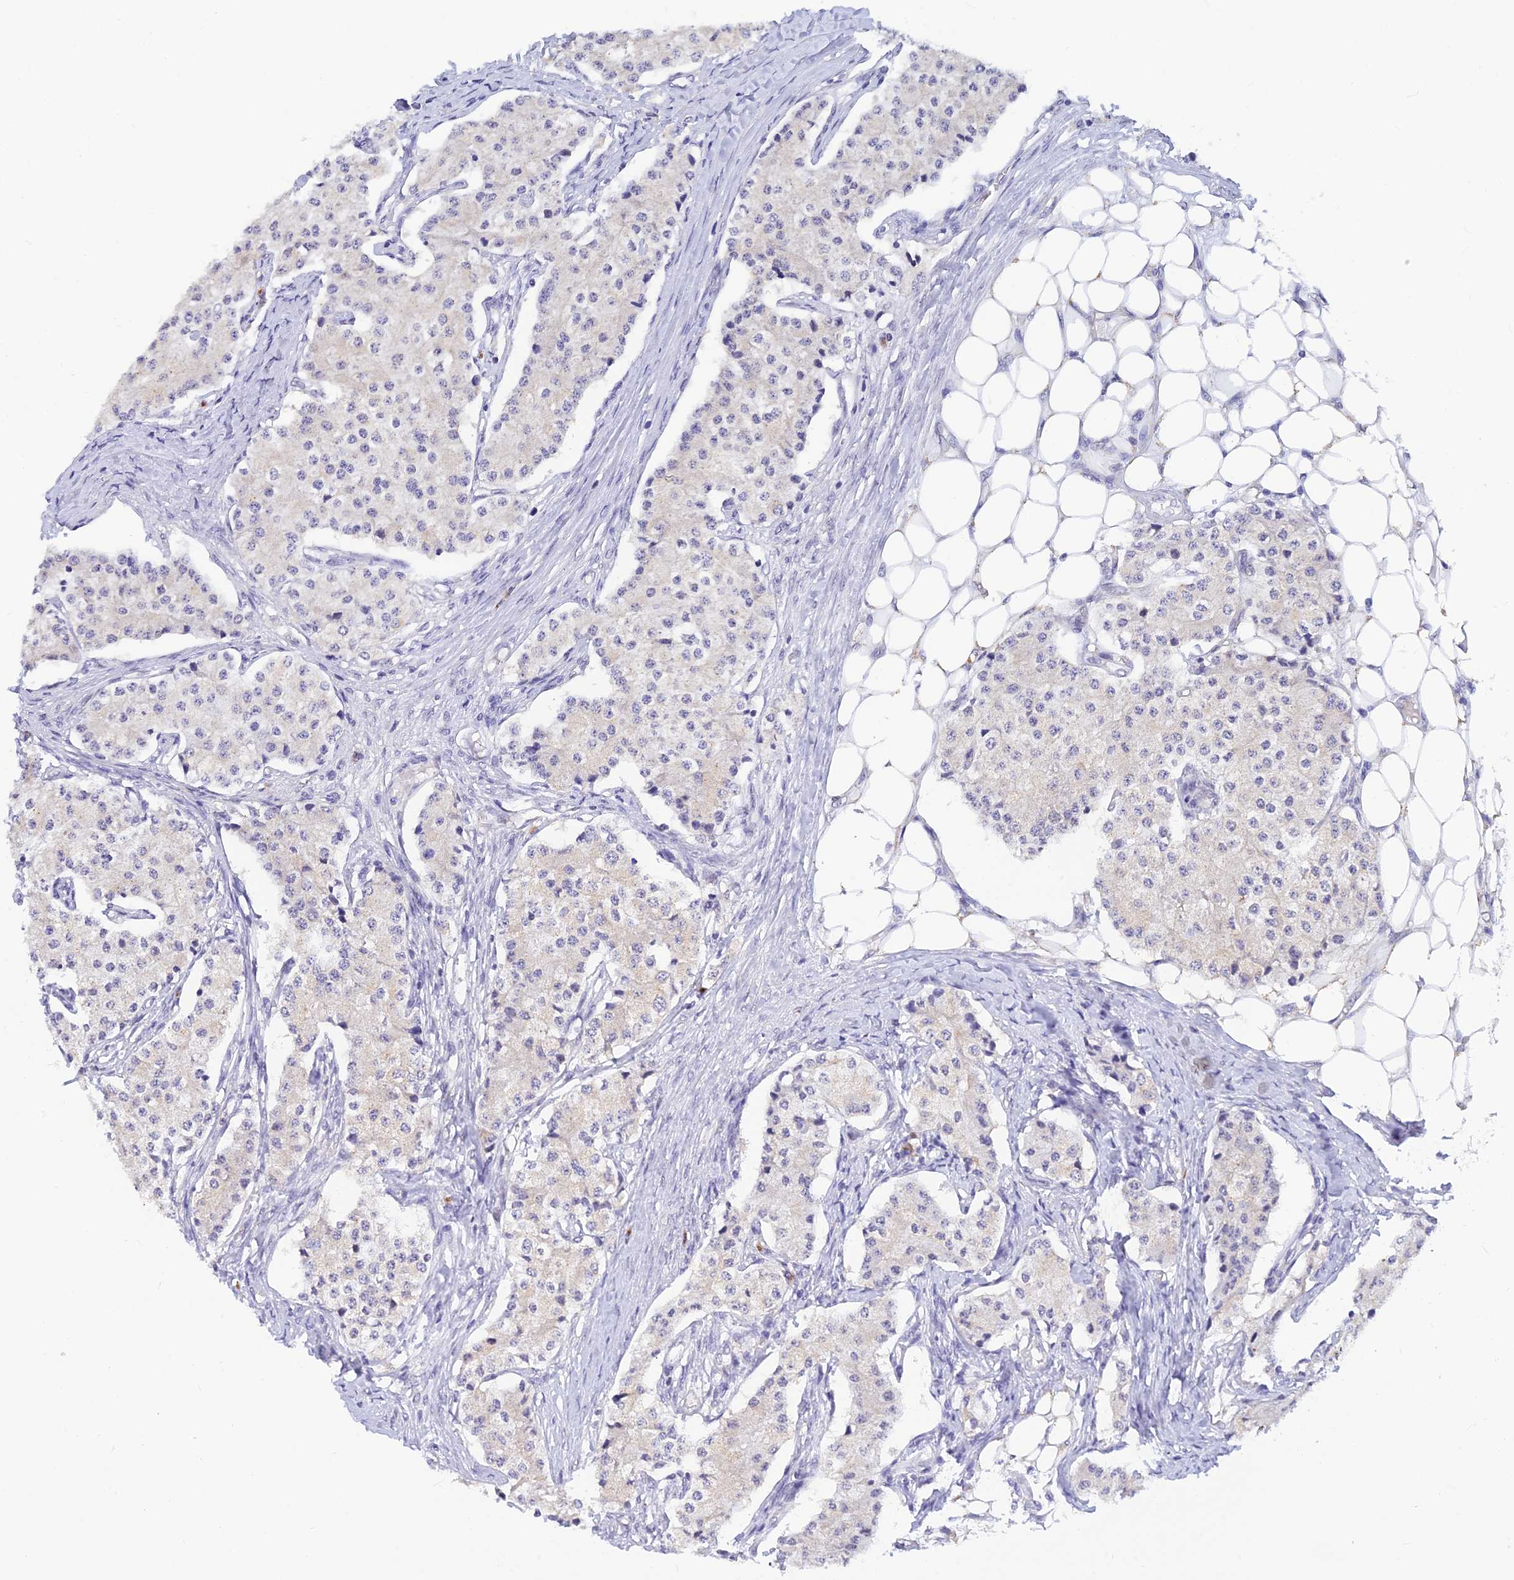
{"staining": {"intensity": "negative", "quantity": "none", "location": "none"}, "tissue": "carcinoid", "cell_type": "Tumor cells", "image_type": "cancer", "snomed": [{"axis": "morphology", "description": "Carcinoid, malignant, NOS"}, {"axis": "topography", "description": "Colon"}], "caption": "Carcinoid was stained to show a protein in brown. There is no significant positivity in tumor cells.", "gene": "INKA1", "patient": {"sex": "female", "age": 52}}